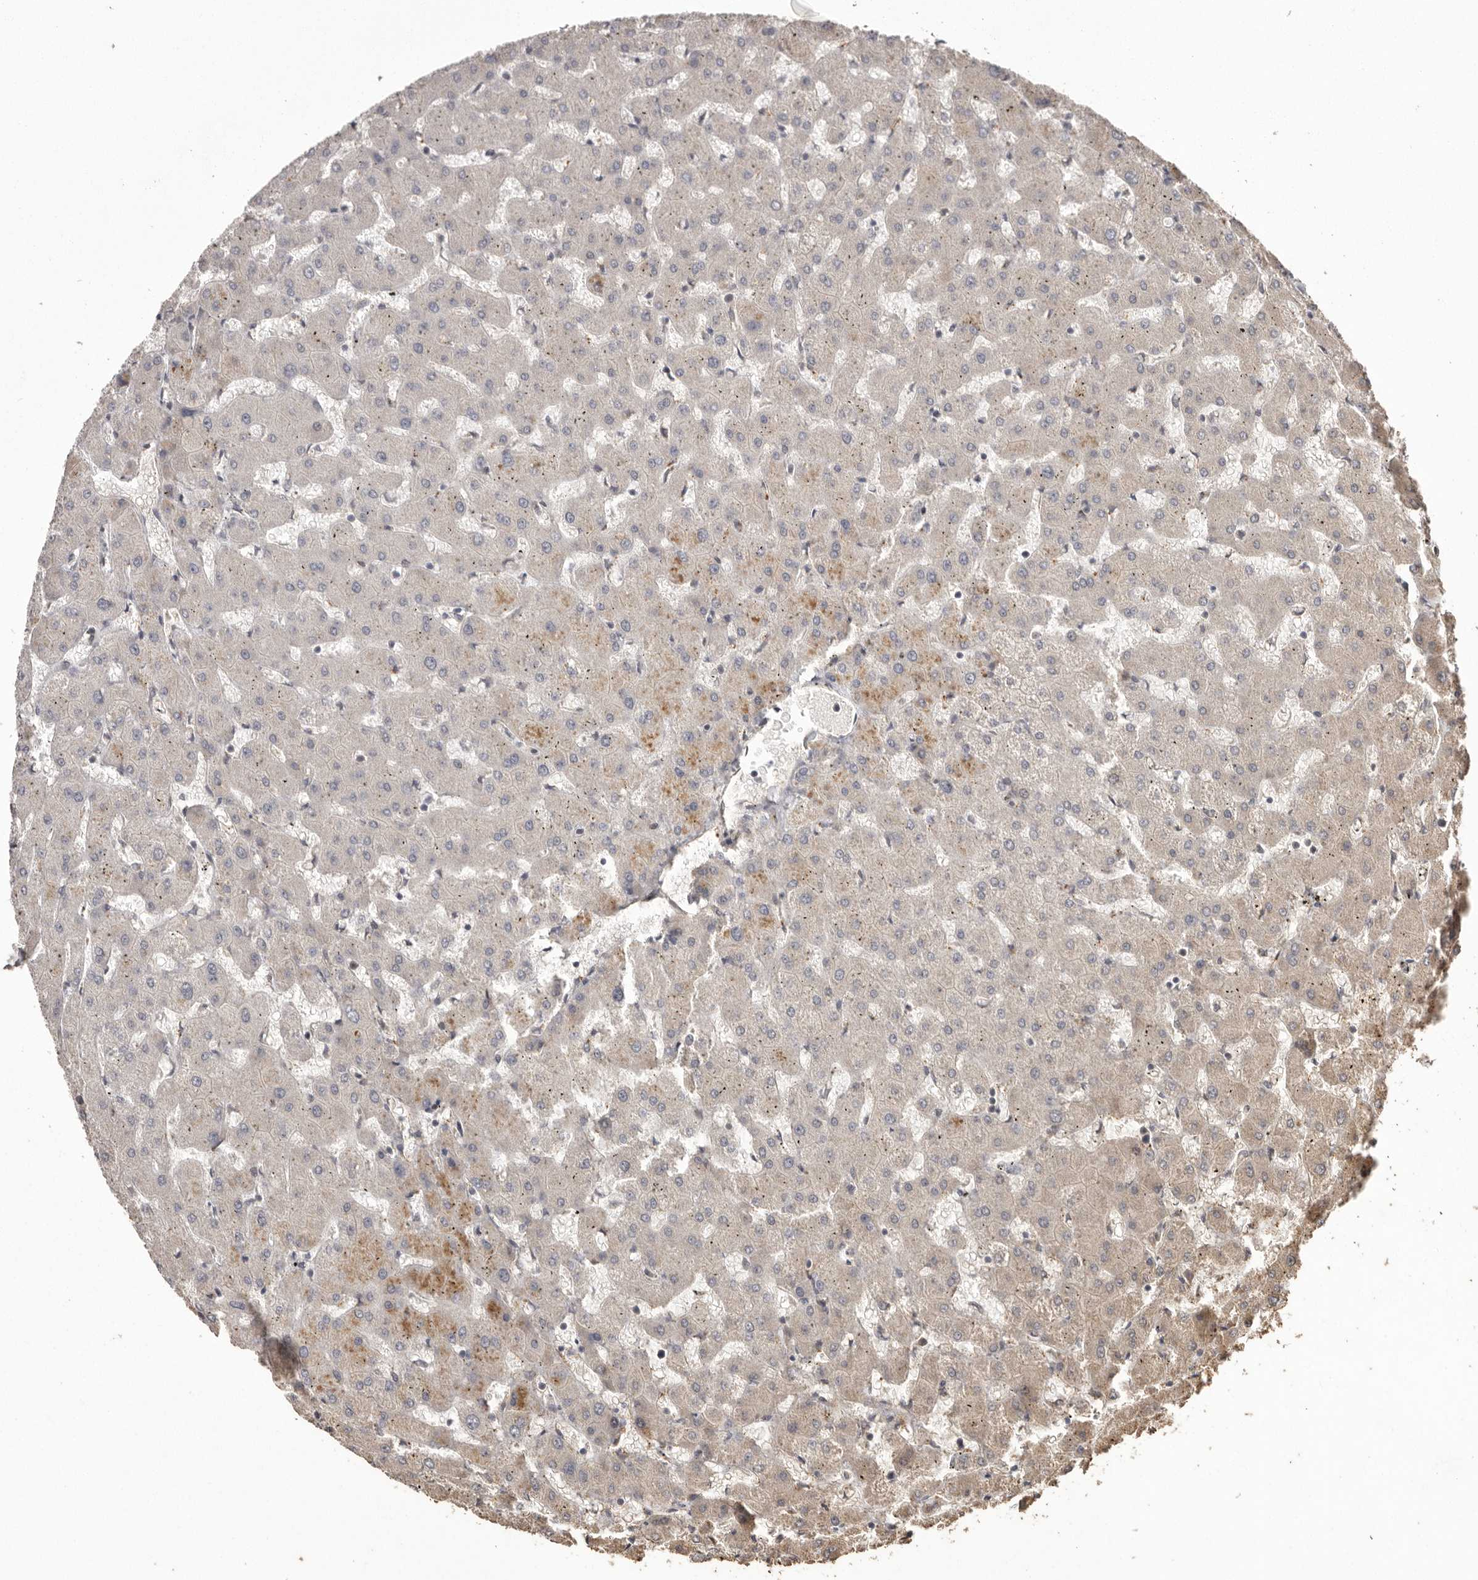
{"staining": {"intensity": "weak", "quantity": ">75%", "location": "cytoplasmic/membranous"}, "tissue": "liver", "cell_type": "Cholangiocytes", "image_type": "normal", "snomed": [{"axis": "morphology", "description": "Normal tissue, NOS"}, {"axis": "topography", "description": "Liver"}], "caption": "A micrograph of liver stained for a protein displays weak cytoplasmic/membranous brown staining in cholangiocytes. (DAB (3,3'-diaminobenzidine) IHC, brown staining for protein, blue staining for nuclei).", "gene": "NUP43", "patient": {"sex": "female", "age": 63}}